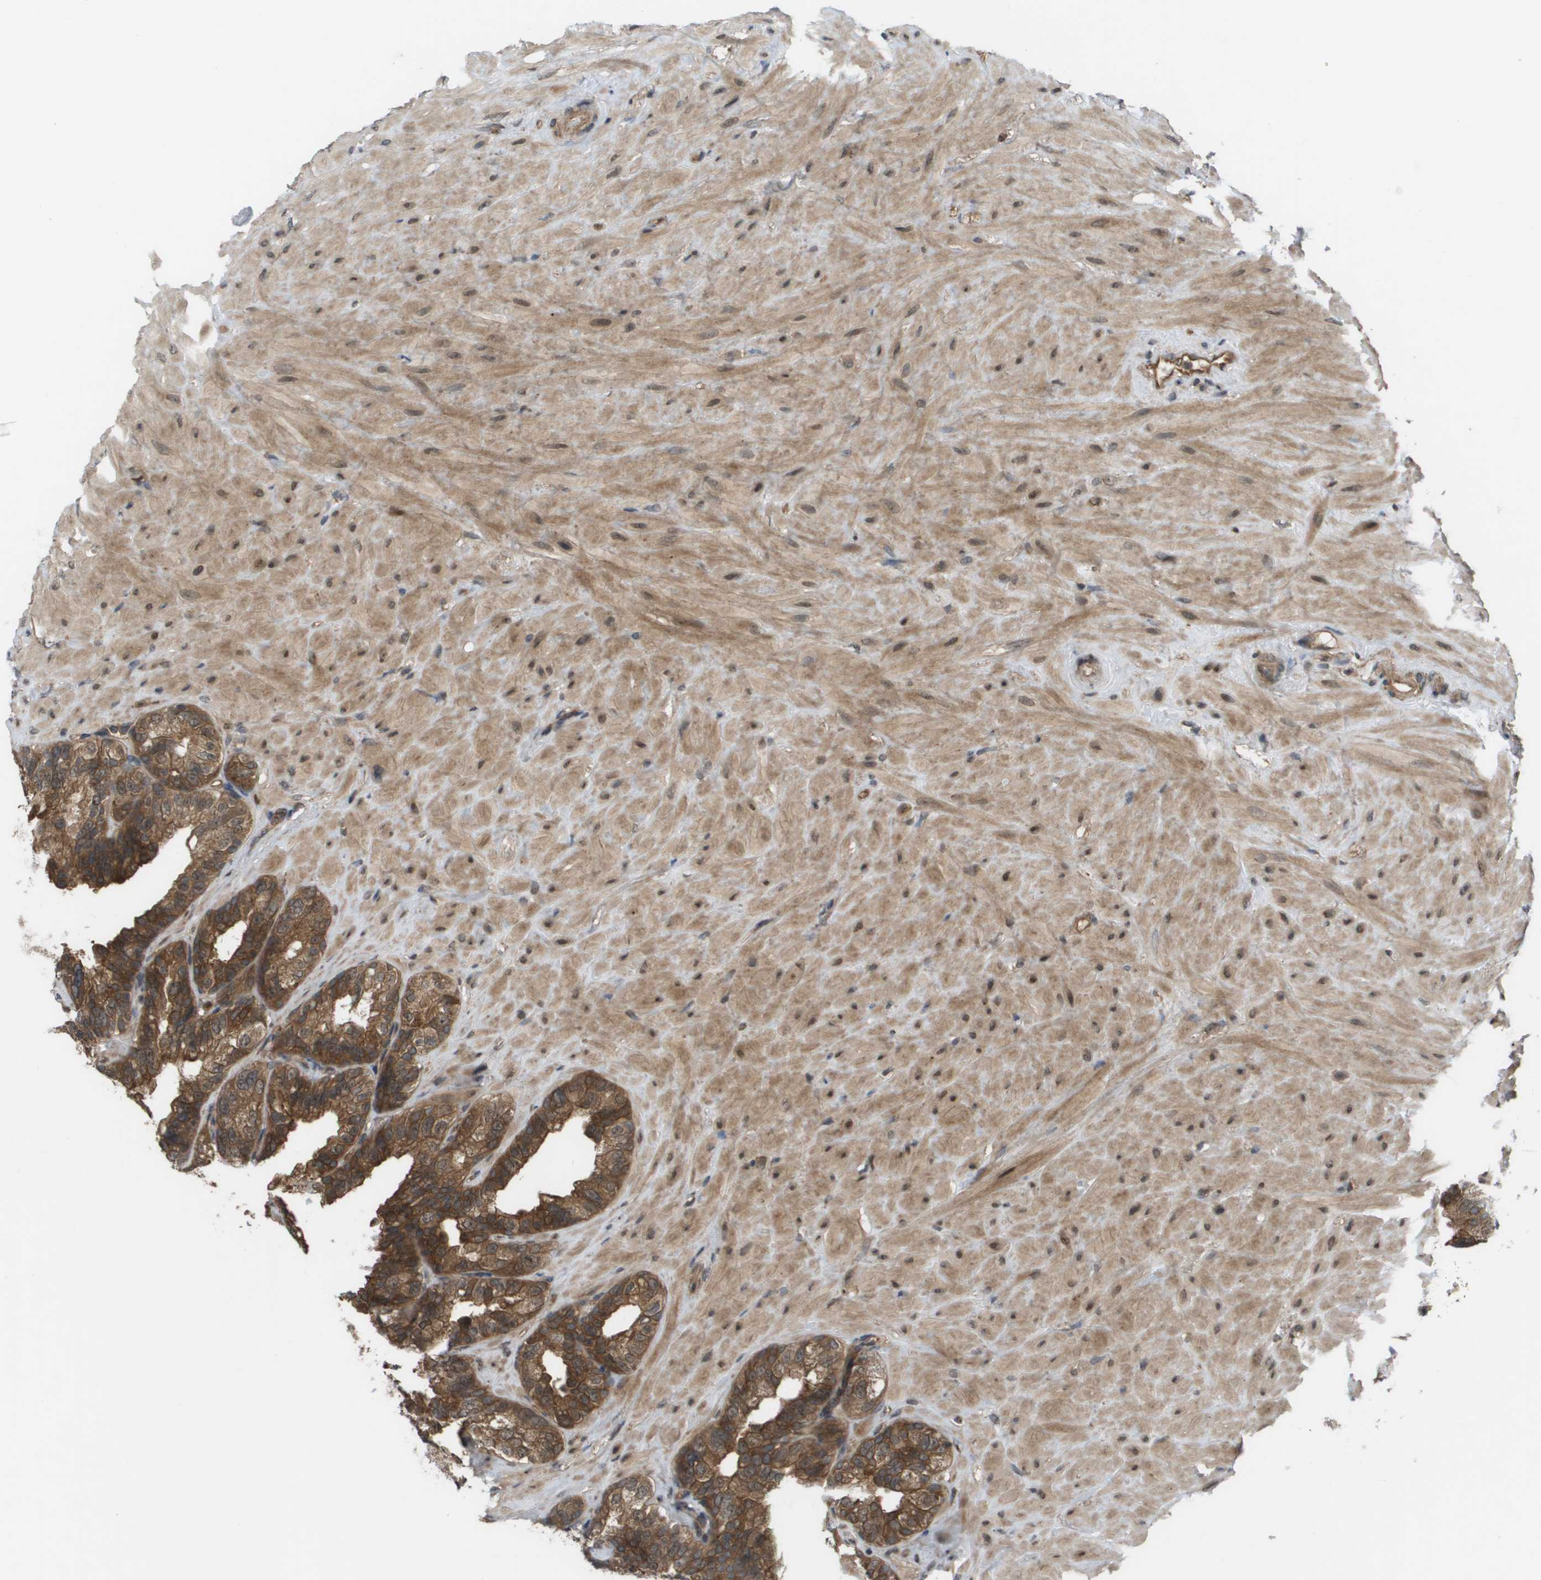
{"staining": {"intensity": "moderate", "quantity": ">75%", "location": "cytoplasmic/membranous,nuclear"}, "tissue": "seminal vesicle", "cell_type": "Glandular cells", "image_type": "normal", "snomed": [{"axis": "morphology", "description": "Normal tissue, NOS"}, {"axis": "topography", "description": "Seminal veicle"}], "caption": "Glandular cells reveal medium levels of moderate cytoplasmic/membranous,nuclear staining in about >75% of cells in unremarkable seminal vesicle.", "gene": "CTPS2", "patient": {"sex": "male", "age": 68}}